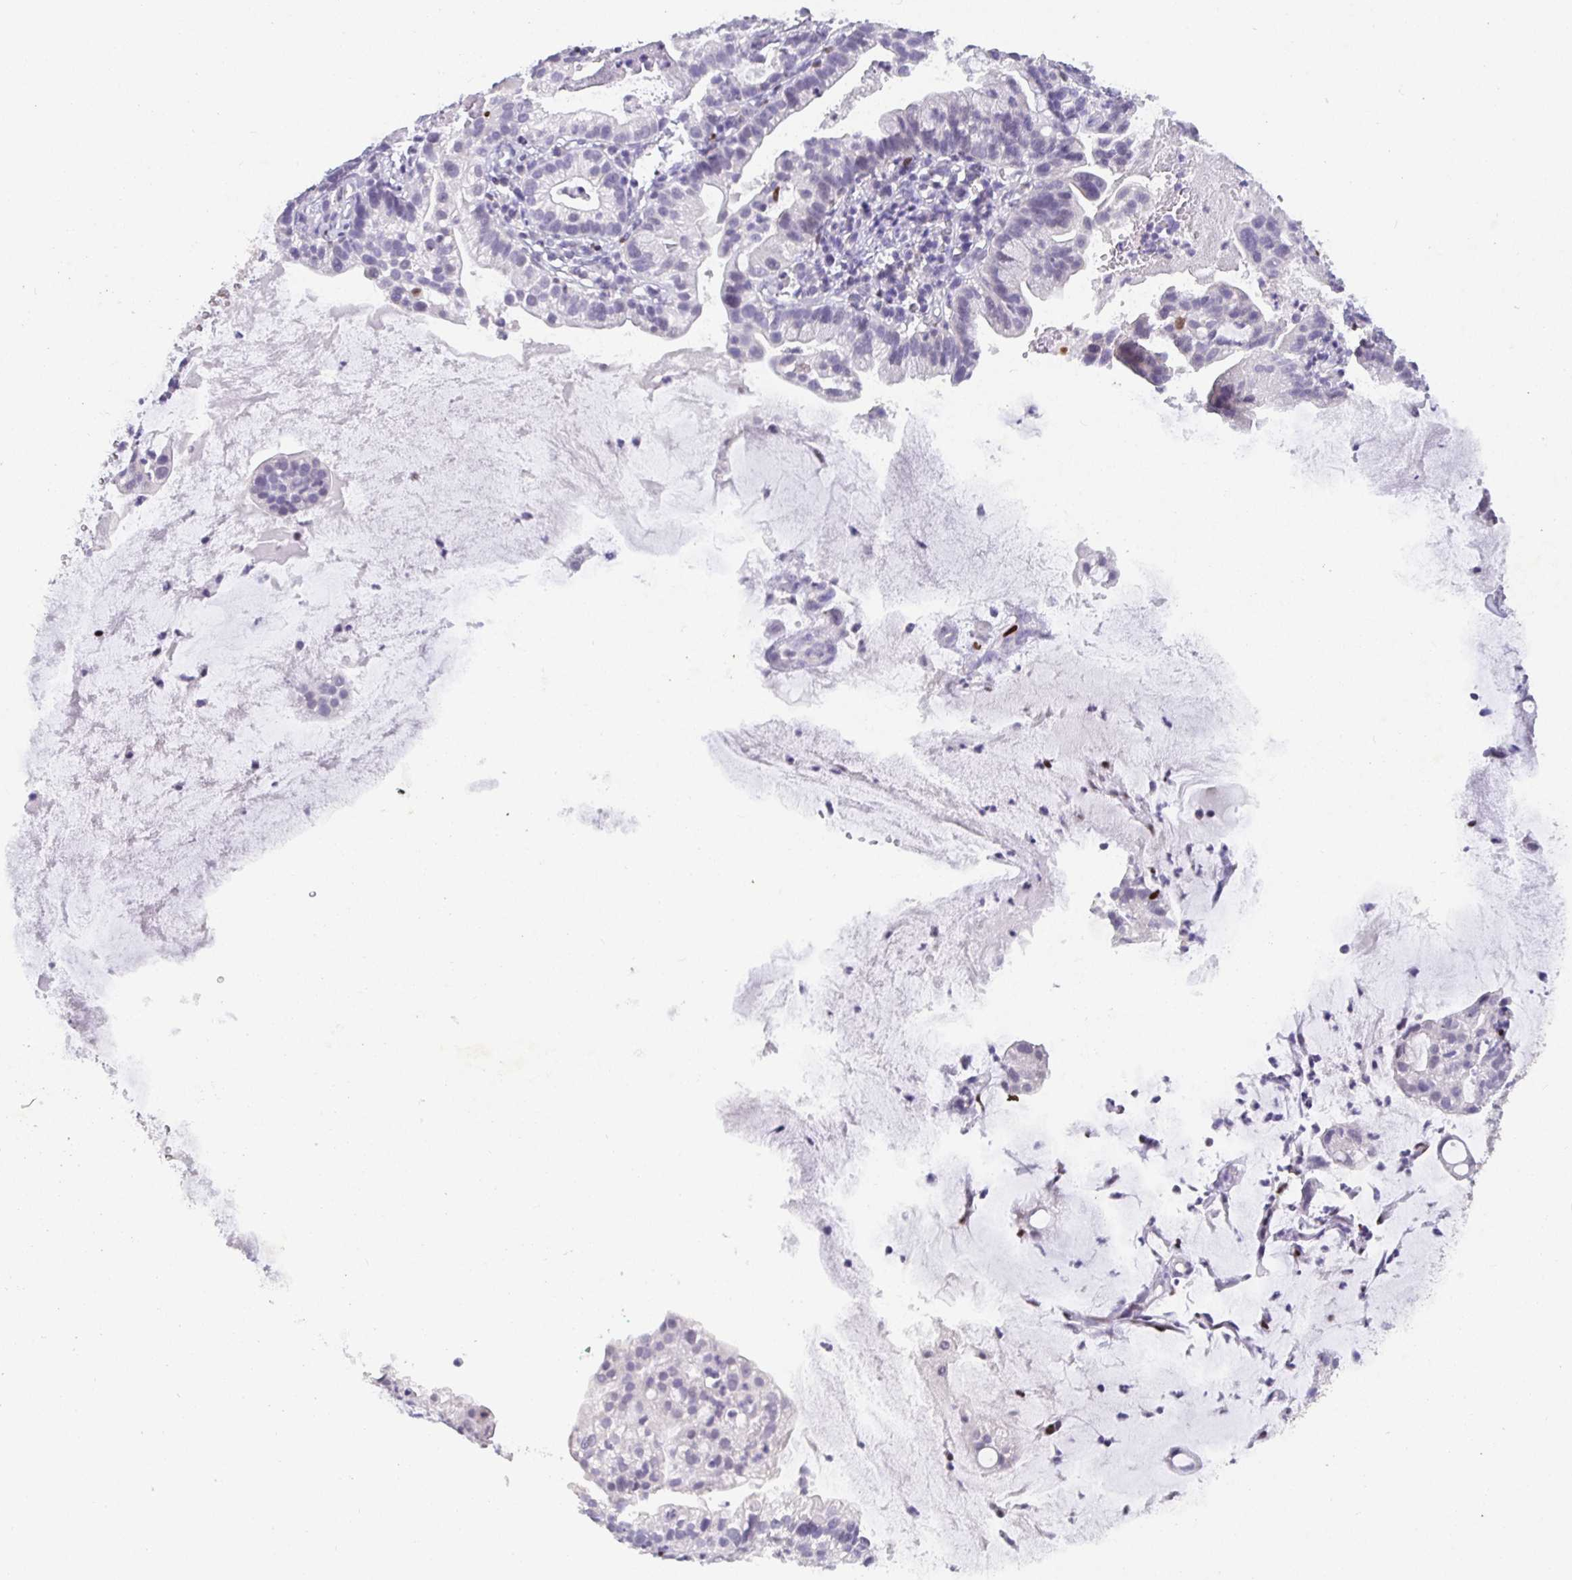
{"staining": {"intensity": "negative", "quantity": "none", "location": "none"}, "tissue": "cervical cancer", "cell_type": "Tumor cells", "image_type": "cancer", "snomed": [{"axis": "morphology", "description": "Adenocarcinoma, NOS"}, {"axis": "topography", "description": "Cervix"}], "caption": "Tumor cells are negative for brown protein staining in adenocarcinoma (cervical).", "gene": "SATB1", "patient": {"sex": "female", "age": 41}}